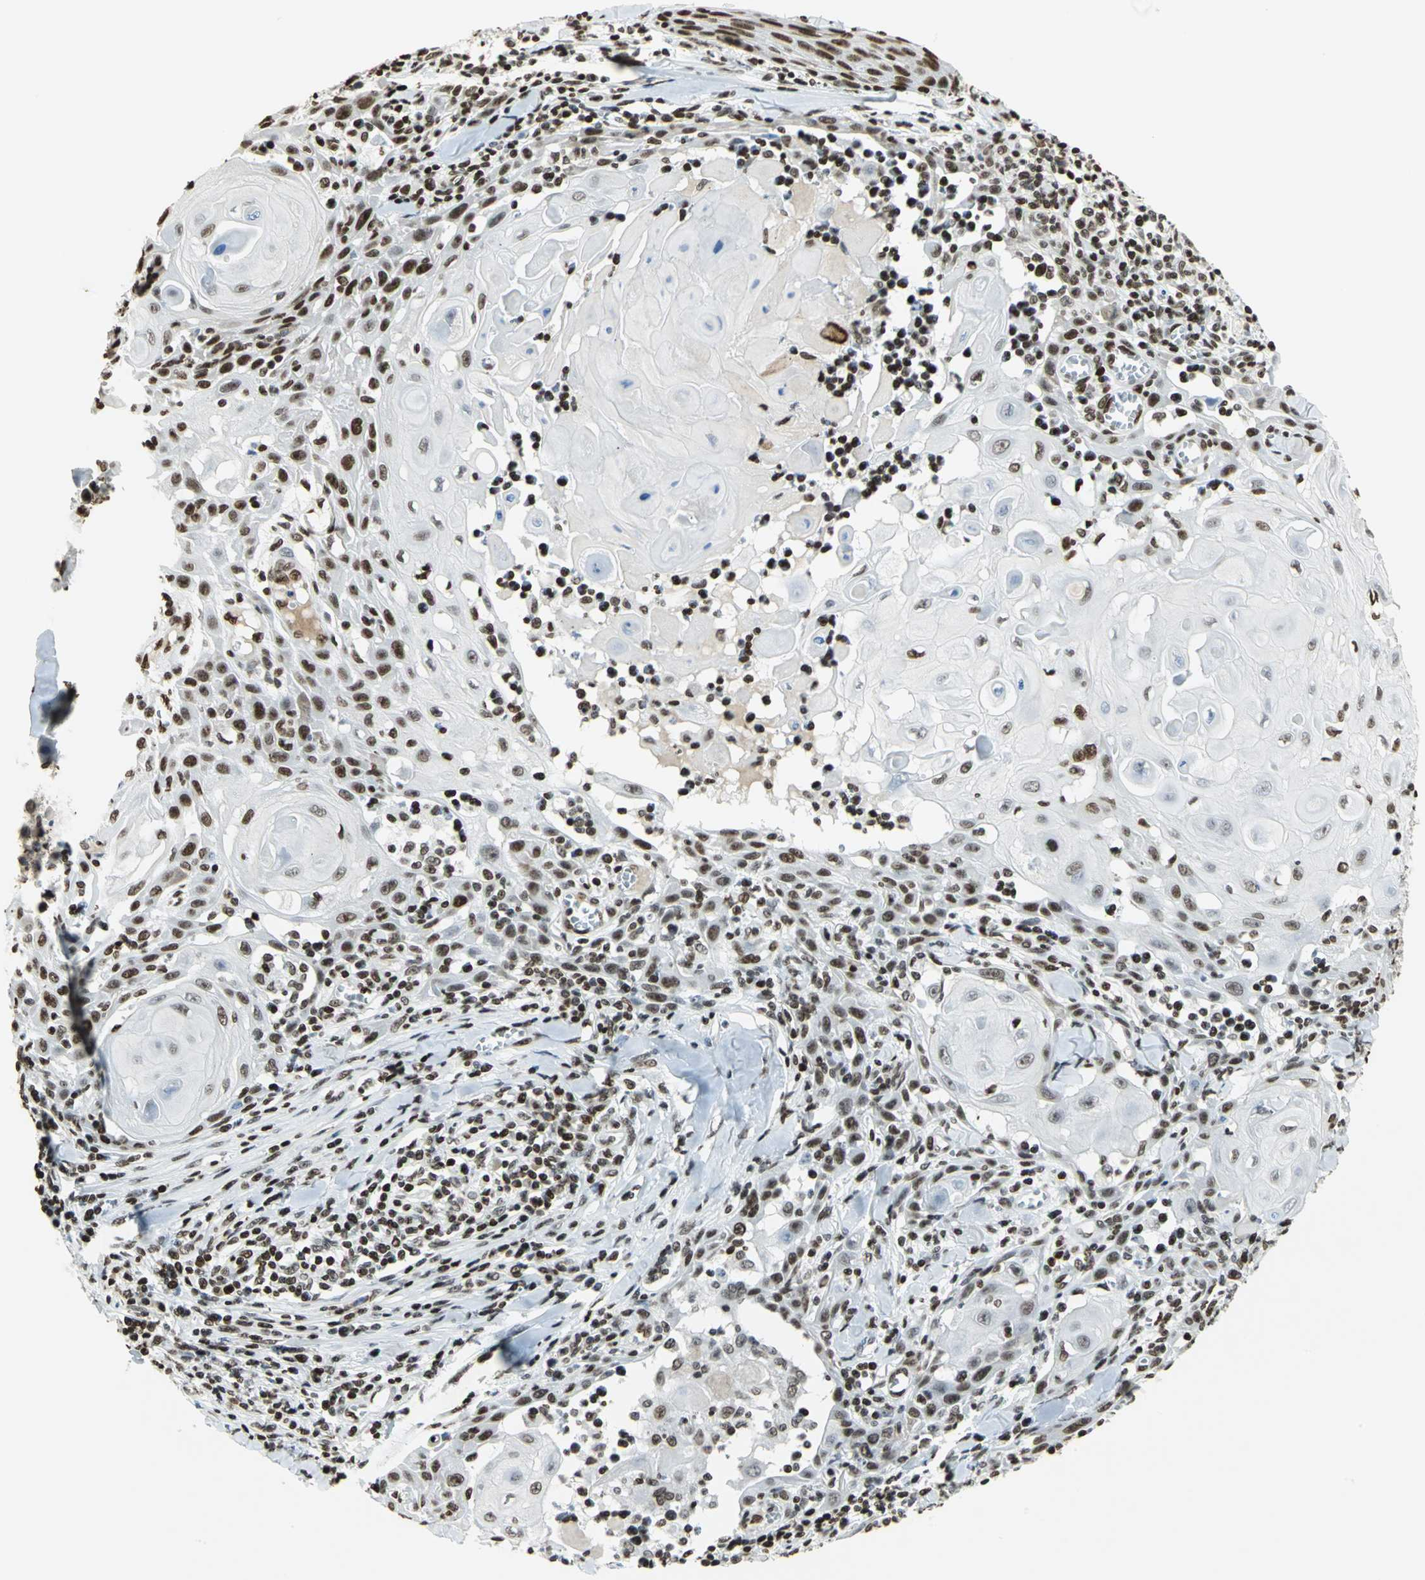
{"staining": {"intensity": "strong", "quantity": "25%-75%", "location": "nuclear"}, "tissue": "skin cancer", "cell_type": "Tumor cells", "image_type": "cancer", "snomed": [{"axis": "morphology", "description": "Squamous cell carcinoma, NOS"}, {"axis": "topography", "description": "Skin"}], "caption": "Protein staining exhibits strong nuclear expression in approximately 25%-75% of tumor cells in skin cancer (squamous cell carcinoma). Immunohistochemistry (ihc) stains the protein of interest in brown and the nuclei are stained blue.", "gene": "HMGB1", "patient": {"sex": "male", "age": 24}}